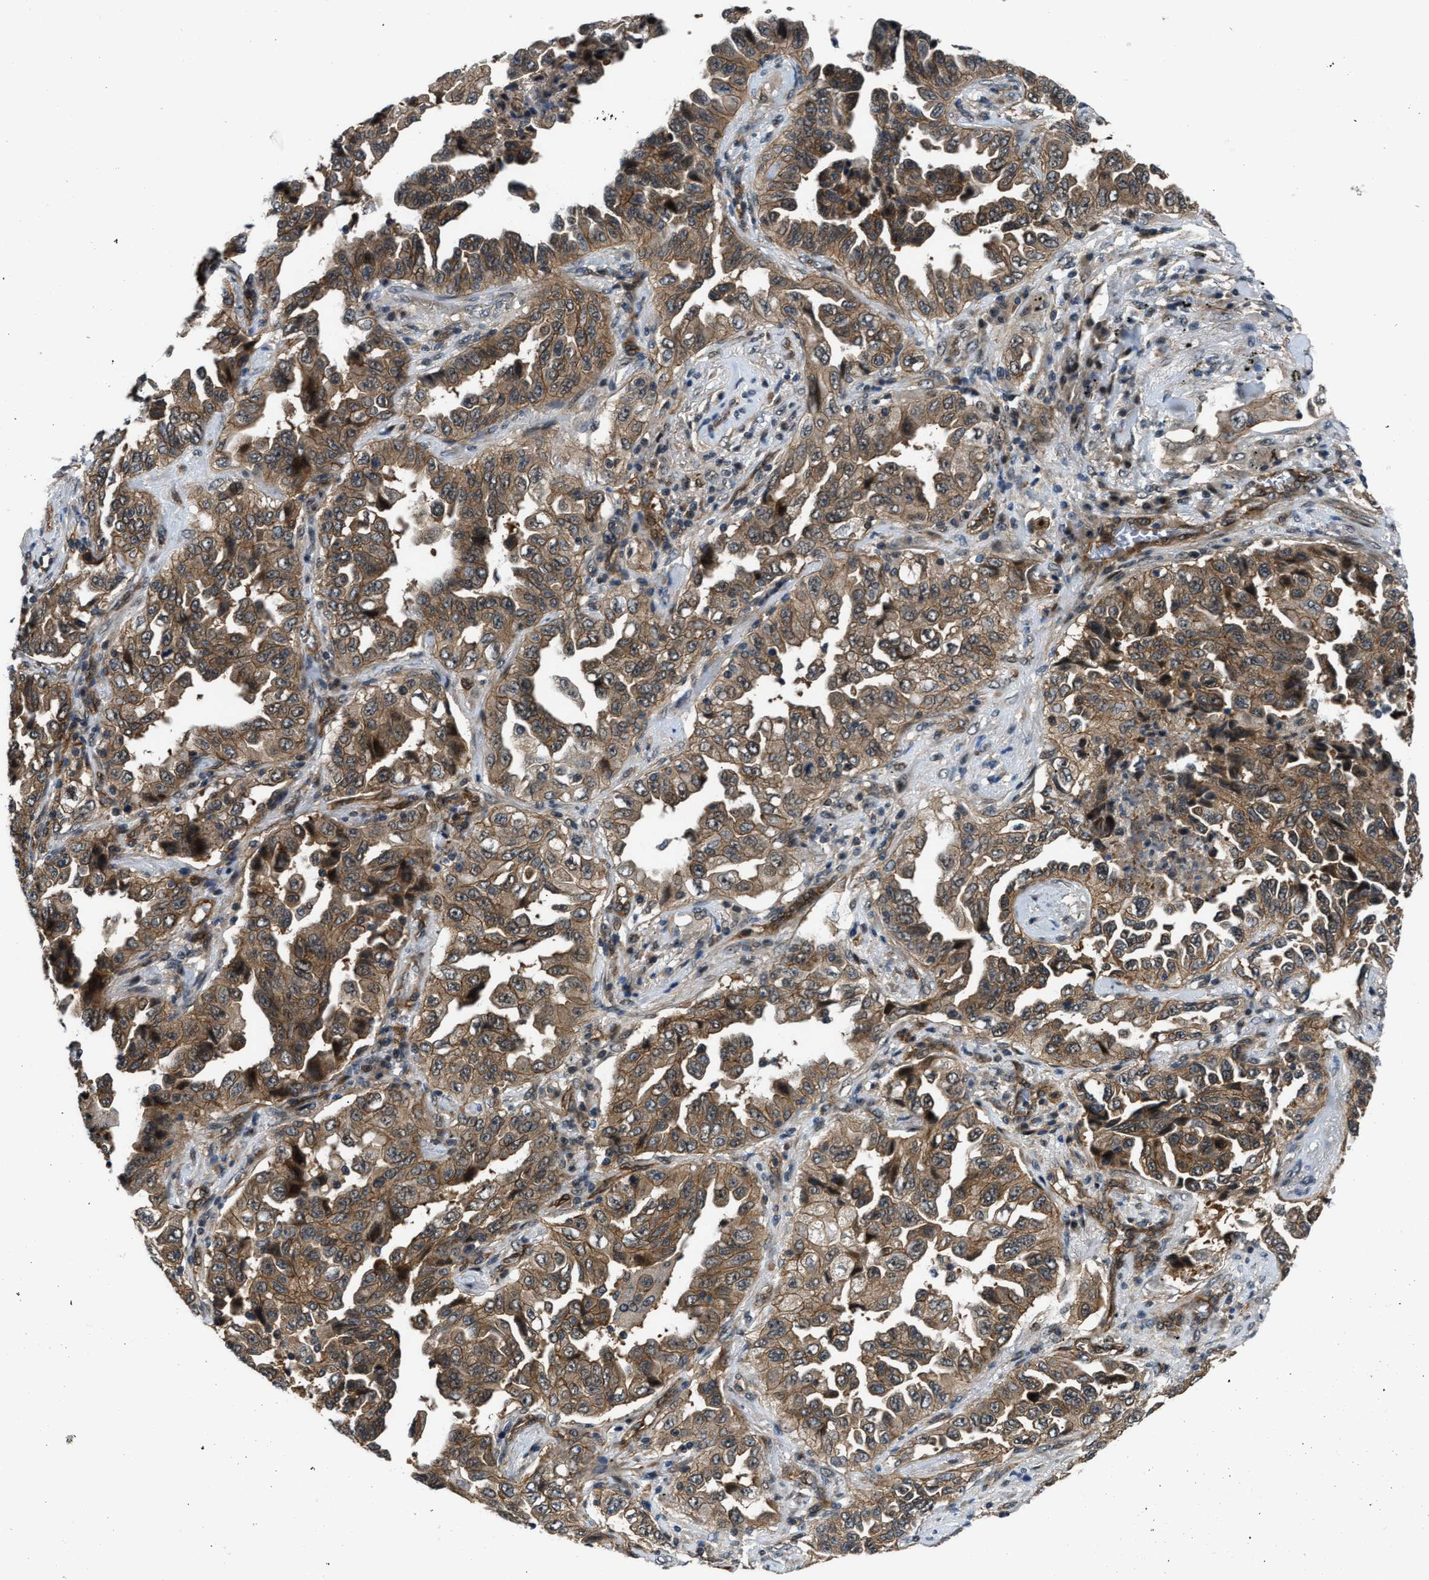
{"staining": {"intensity": "moderate", "quantity": ">75%", "location": "cytoplasmic/membranous"}, "tissue": "lung cancer", "cell_type": "Tumor cells", "image_type": "cancer", "snomed": [{"axis": "morphology", "description": "Adenocarcinoma, NOS"}, {"axis": "topography", "description": "Lung"}], "caption": "Protein expression analysis of human lung adenocarcinoma reveals moderate cytoplasmic/membranous expression in approximately >75% of tumor cells. (DAB (3,3'-diaminobenzidine) = brown stain, brightfield microscopy at high magnification).", "gene": "COPS2", "patient": {"sex": "female", "age": 51}}